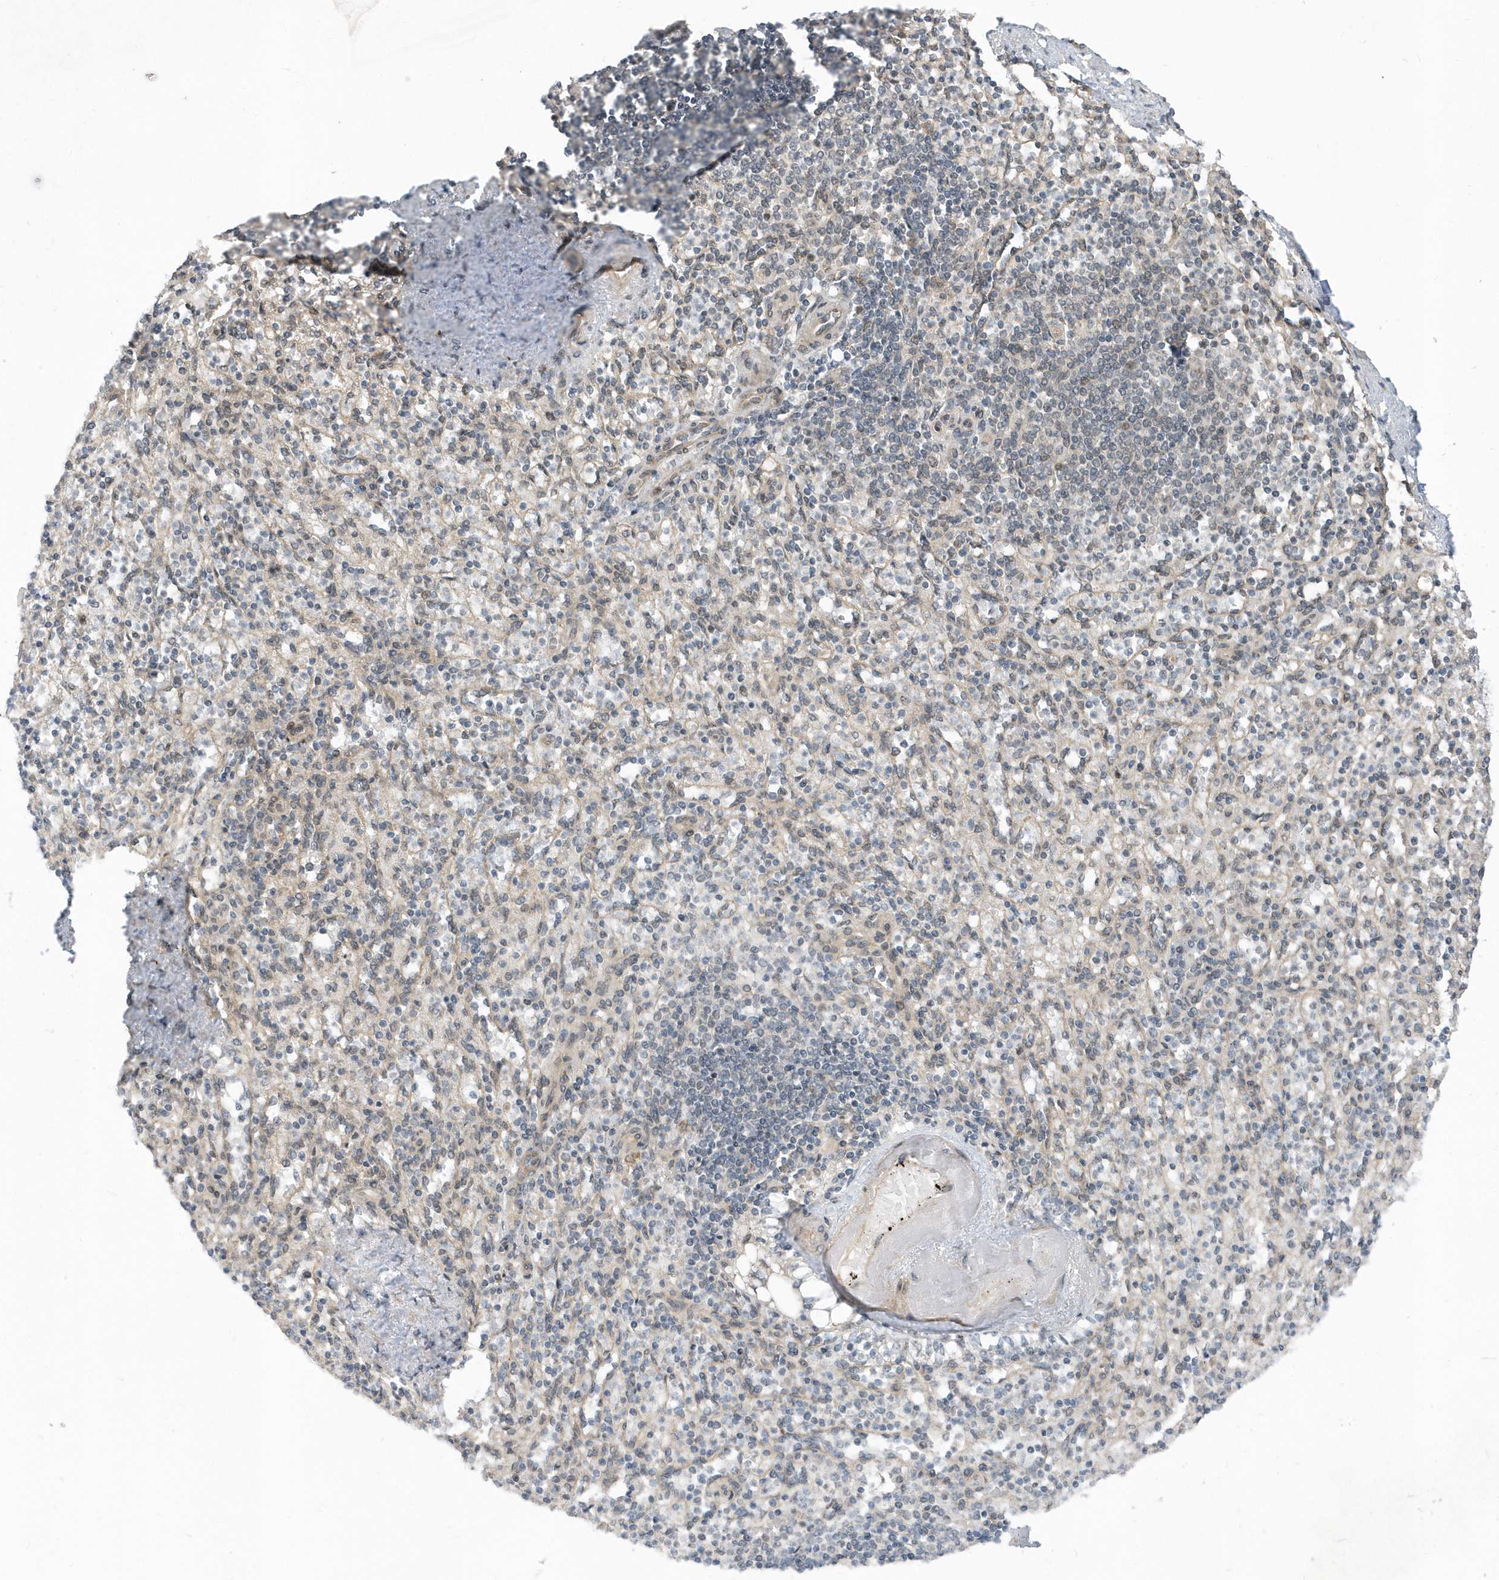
{"staining": {"intensity": "negative", "quantity": "none", "location": "none"}, "tissue": "spleen", "cell_type": "Cells in red pulp", "image_type": "normal", "snomed": [{"axis": "morphology", "description": "Normal tissue, NOS"}, {"axis": "topography", "description": "Spleen"}], "caption": "An immunohistochemistry (IHC) photomicrograph of normal spleen is shown. There is no staining in cells in red pulp of spleen. Nuclei are stained in blue.", "gene": "USP53", "patient": {"sex": "female", "age": 74}}